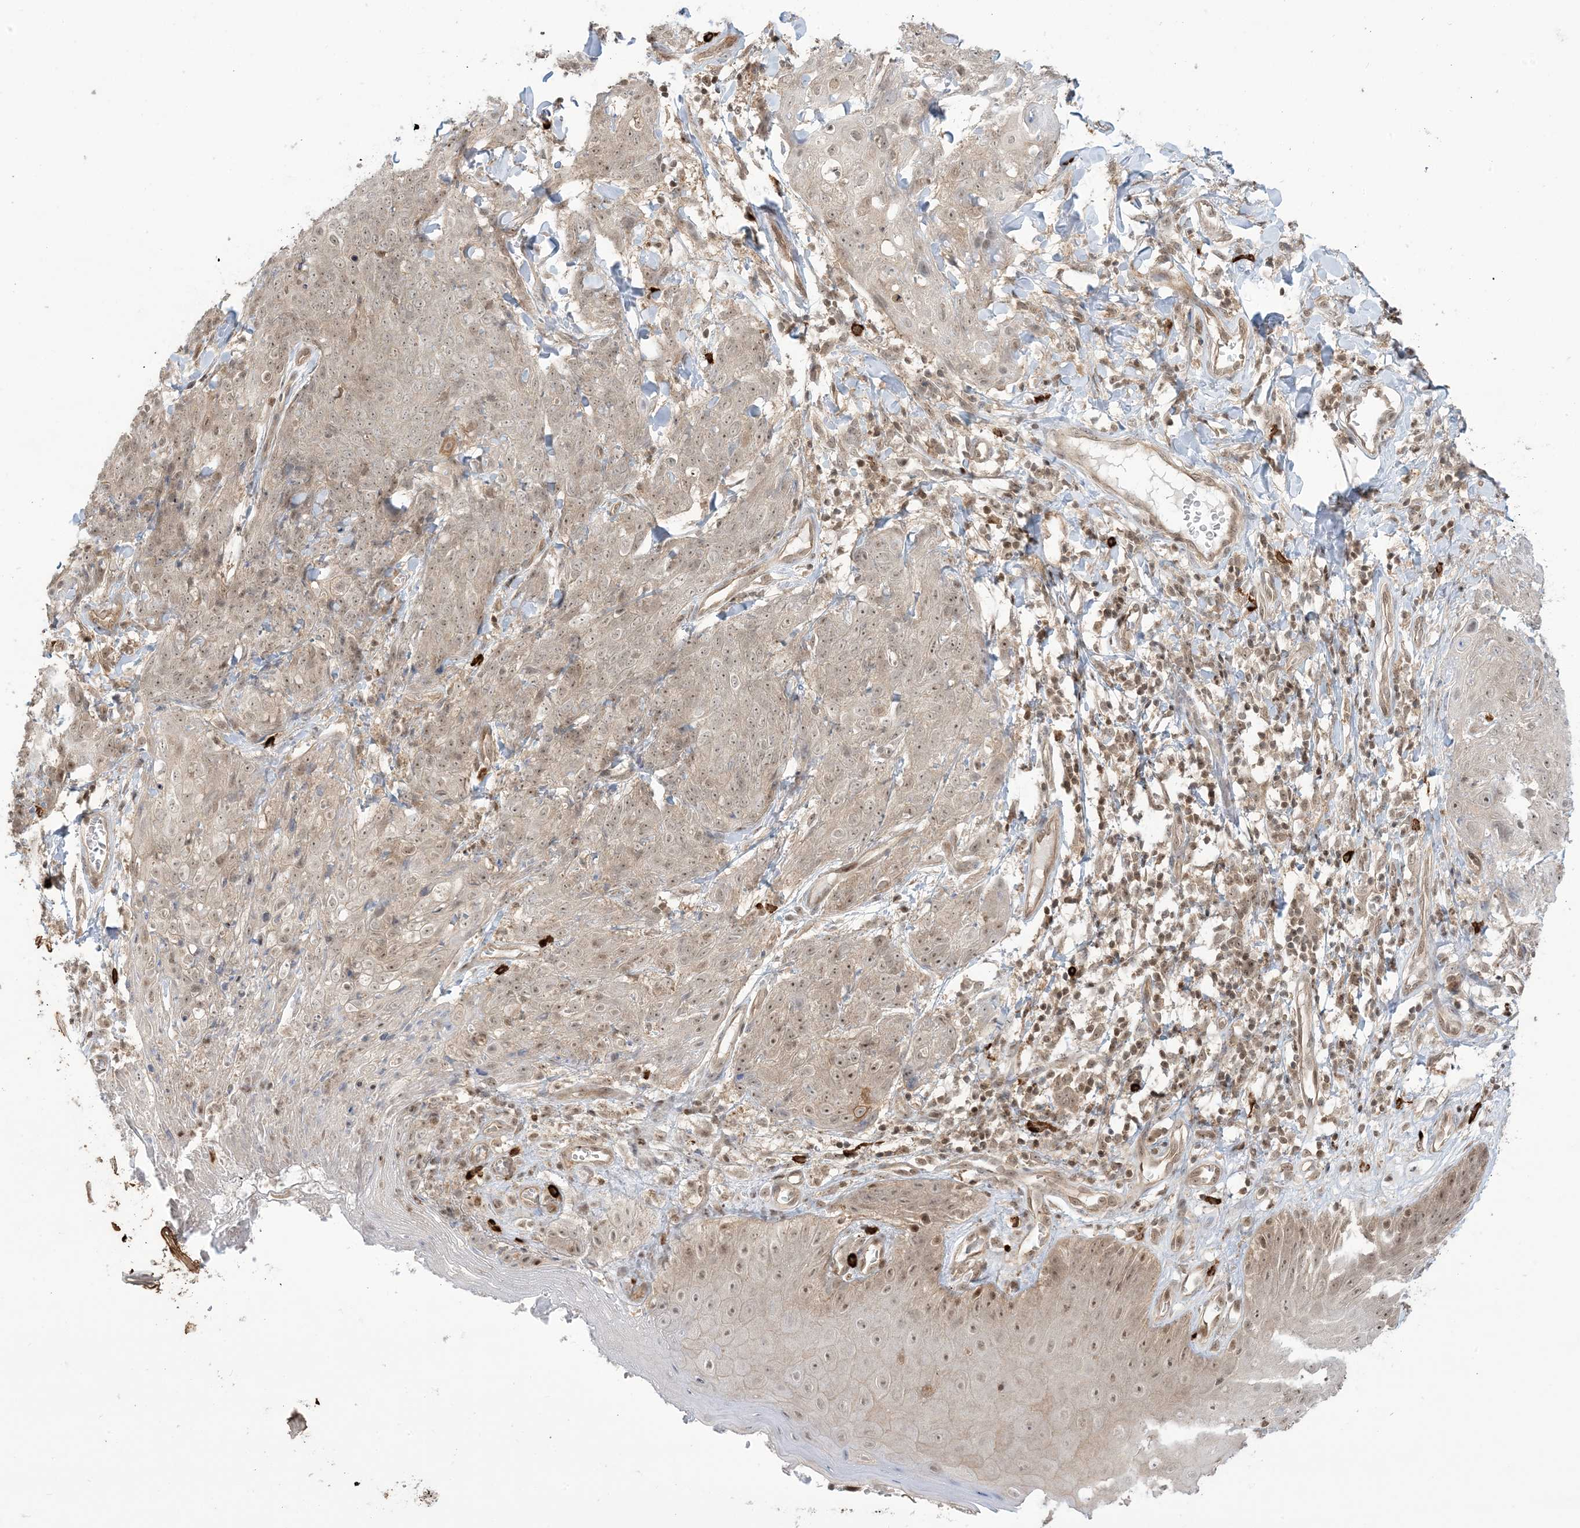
{"staining": {"intensity": "weak", "quantity": "25%-75%", "location": "nuclear"}, "tissue": "skin cancer", "cell_type": "Tumor cells", "image_type": "cancer", "snomed": [{"axis": "morphology", "description": "Squamous cell carcinoma, NOS"}, {"axis": "topography", "description": "Skin"}, {"axis": "topography", "description": "Vulva"}], "caption": "Human skin cancer (squamous cell carcinoma) stained with a brown dye exhibits weak nuclear positive positivity in about 25%-75% of tumor cells.", "gene": "PPP1R7", "patient": {"sex": "female", "age": 85}}